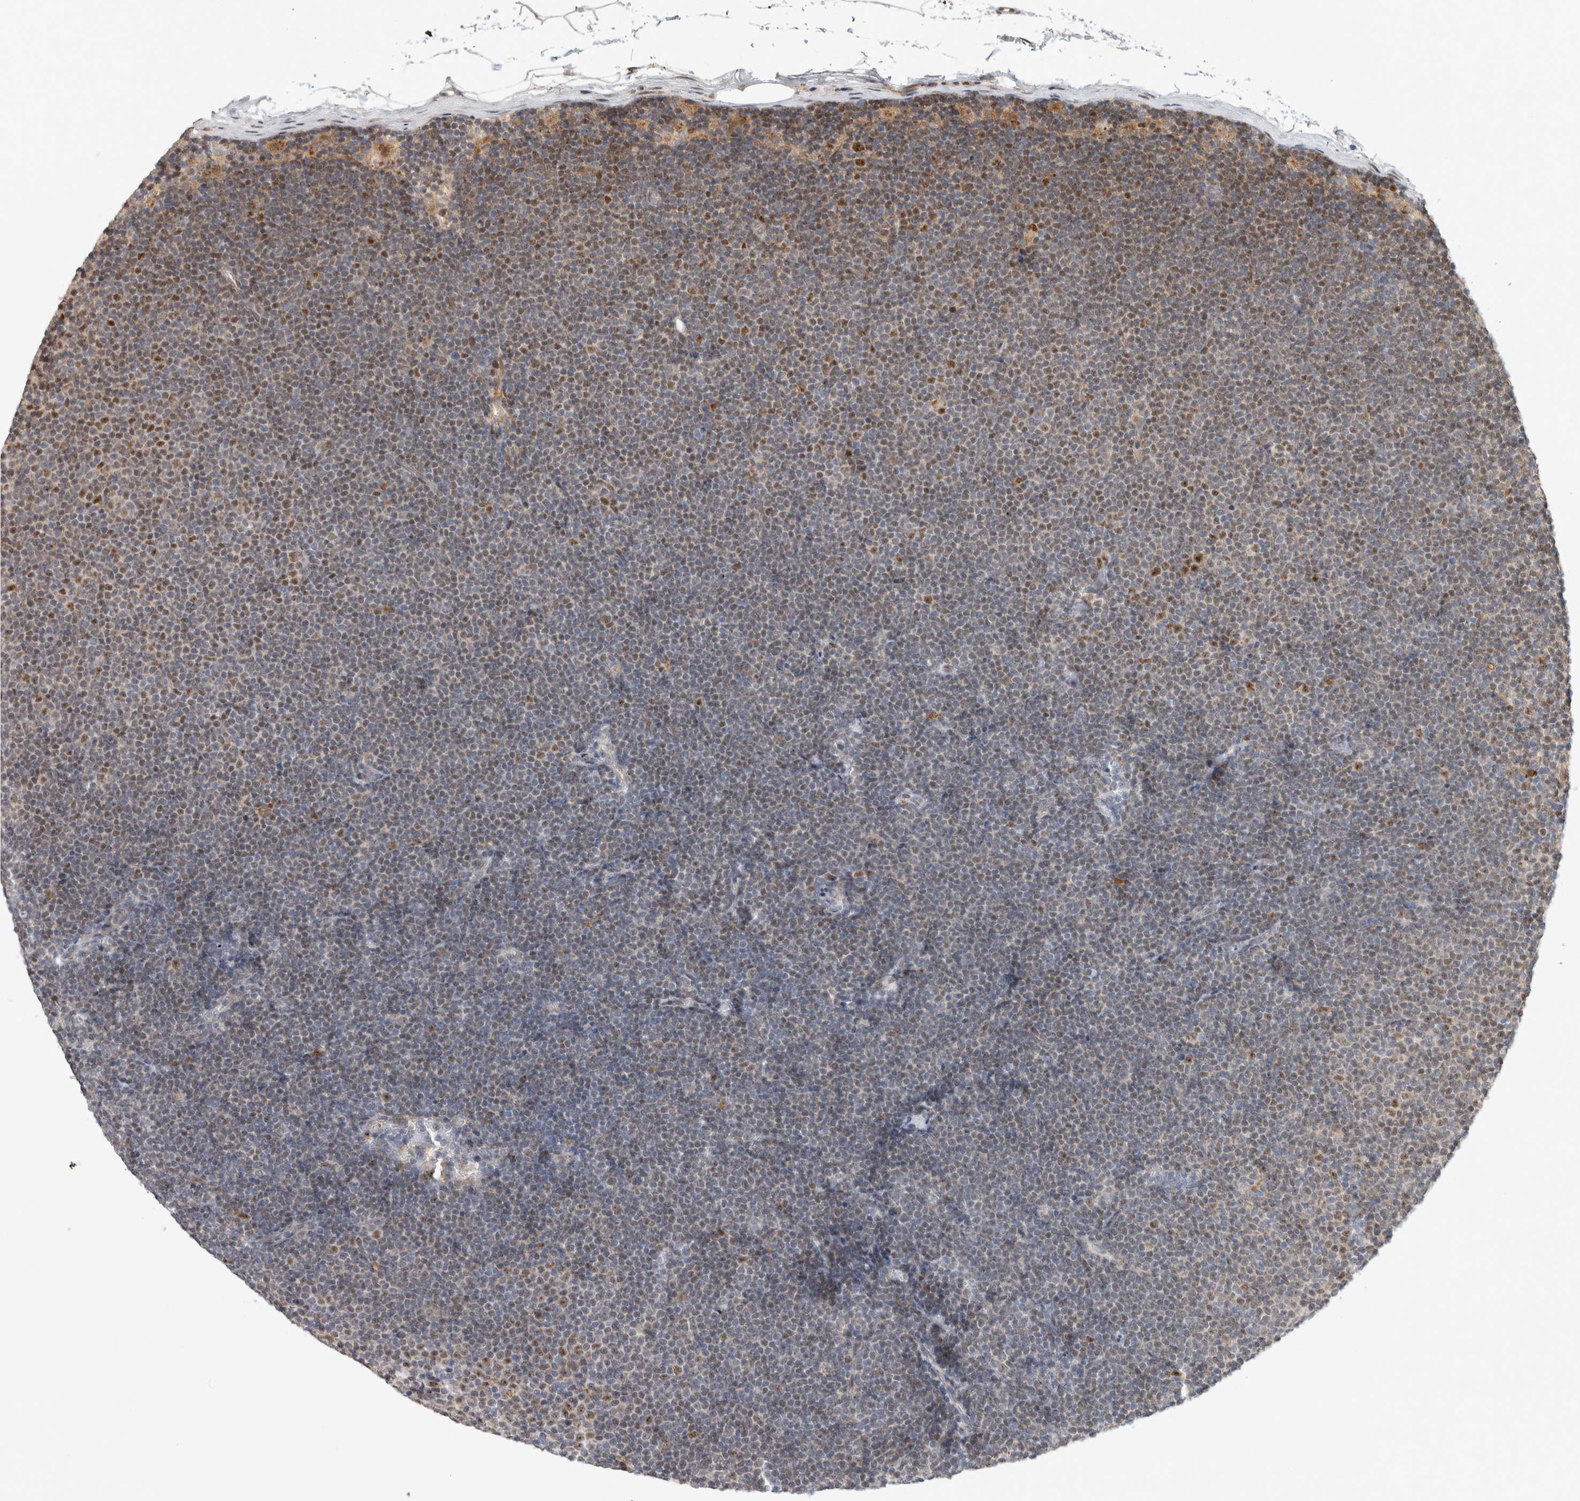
{"staining": {"intensity": "moderate", "quantity": "<25%", "location": "nuclear"}, "tissue": "lymphoma", "cell_type": "Tumor cells", "image_type": "cancer", "snomed": [{"axis": "morphology", "description": "Malignant lymphoma, non-Hodgkin's type, Low grade"}, {"axis": "topography", "description": "Lymph node"}], "caption": "Low-grade malignant lymphoma, non-Hodgkin's type tissue reveals moderate nuclear positivity in about <25% of tumor cells, visualized by immunohistochemistry. (Stains: DAB in brown, nuclei in blue, Microscopy: brightfield microscopy at high magnification).", "gene": "NAB2", "patient": {"sex": "female", "age": 53}}